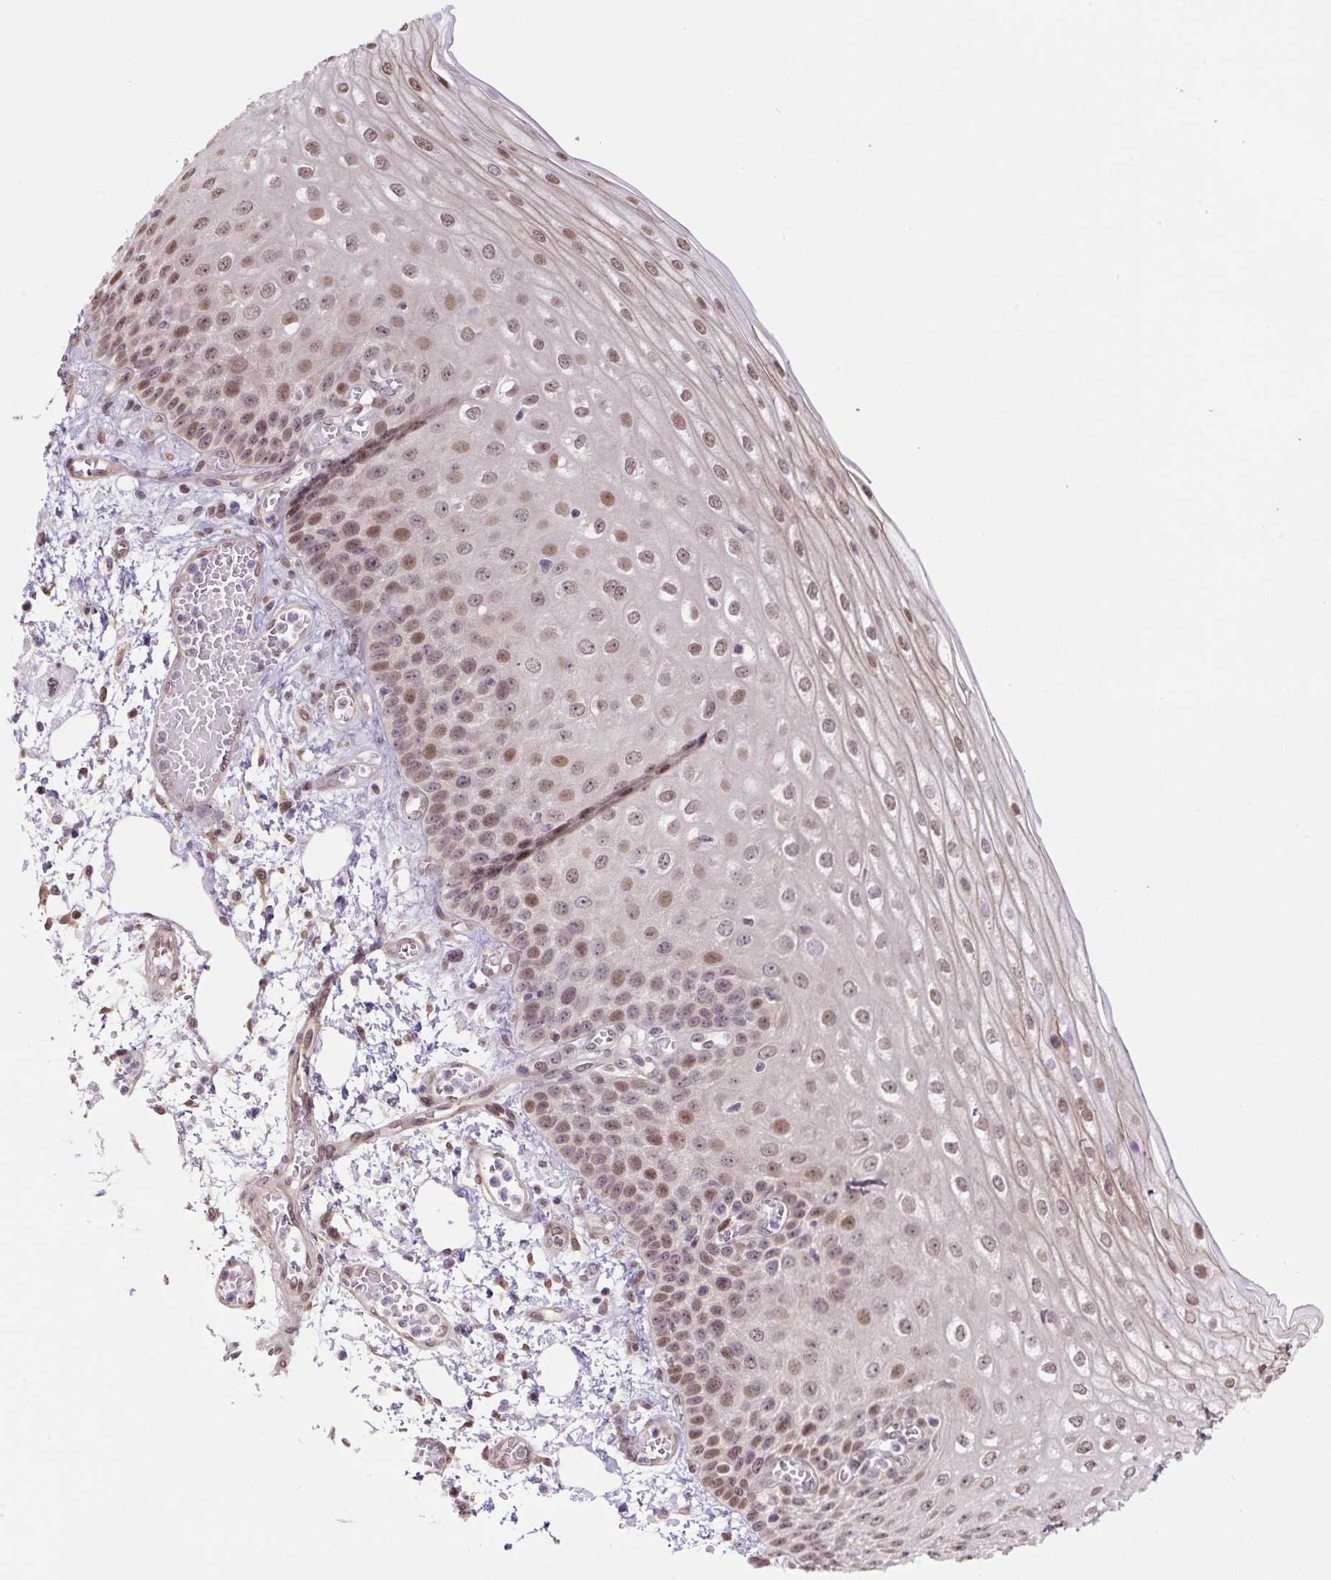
{"staining": {"intensity": "moderate", "quantity": ">75%", "location": "nuclear"}, "tissue": "esophagus", "cell_type": "Squamous epithelial cells", "image_type": "normal", "snomed": [{"axis": "morphology", "description": "Normal tissue, NOS"}, {"axis": "morphology", "description": "Adenocarcinoma, NOS"}, {"axis": "topography", "description": "Esophagus"}], "caption": "Esophagus stained with DAB immunohistochemistry (IHC) reveals medium levels of moderate nuclear staining in about >75% of squamous epithelial cells. The protein of interest is shown in brown color, while the nuclei are stained blue.", "gene": "TCFL5", "patient": {"sex": "male", "age": 81}}